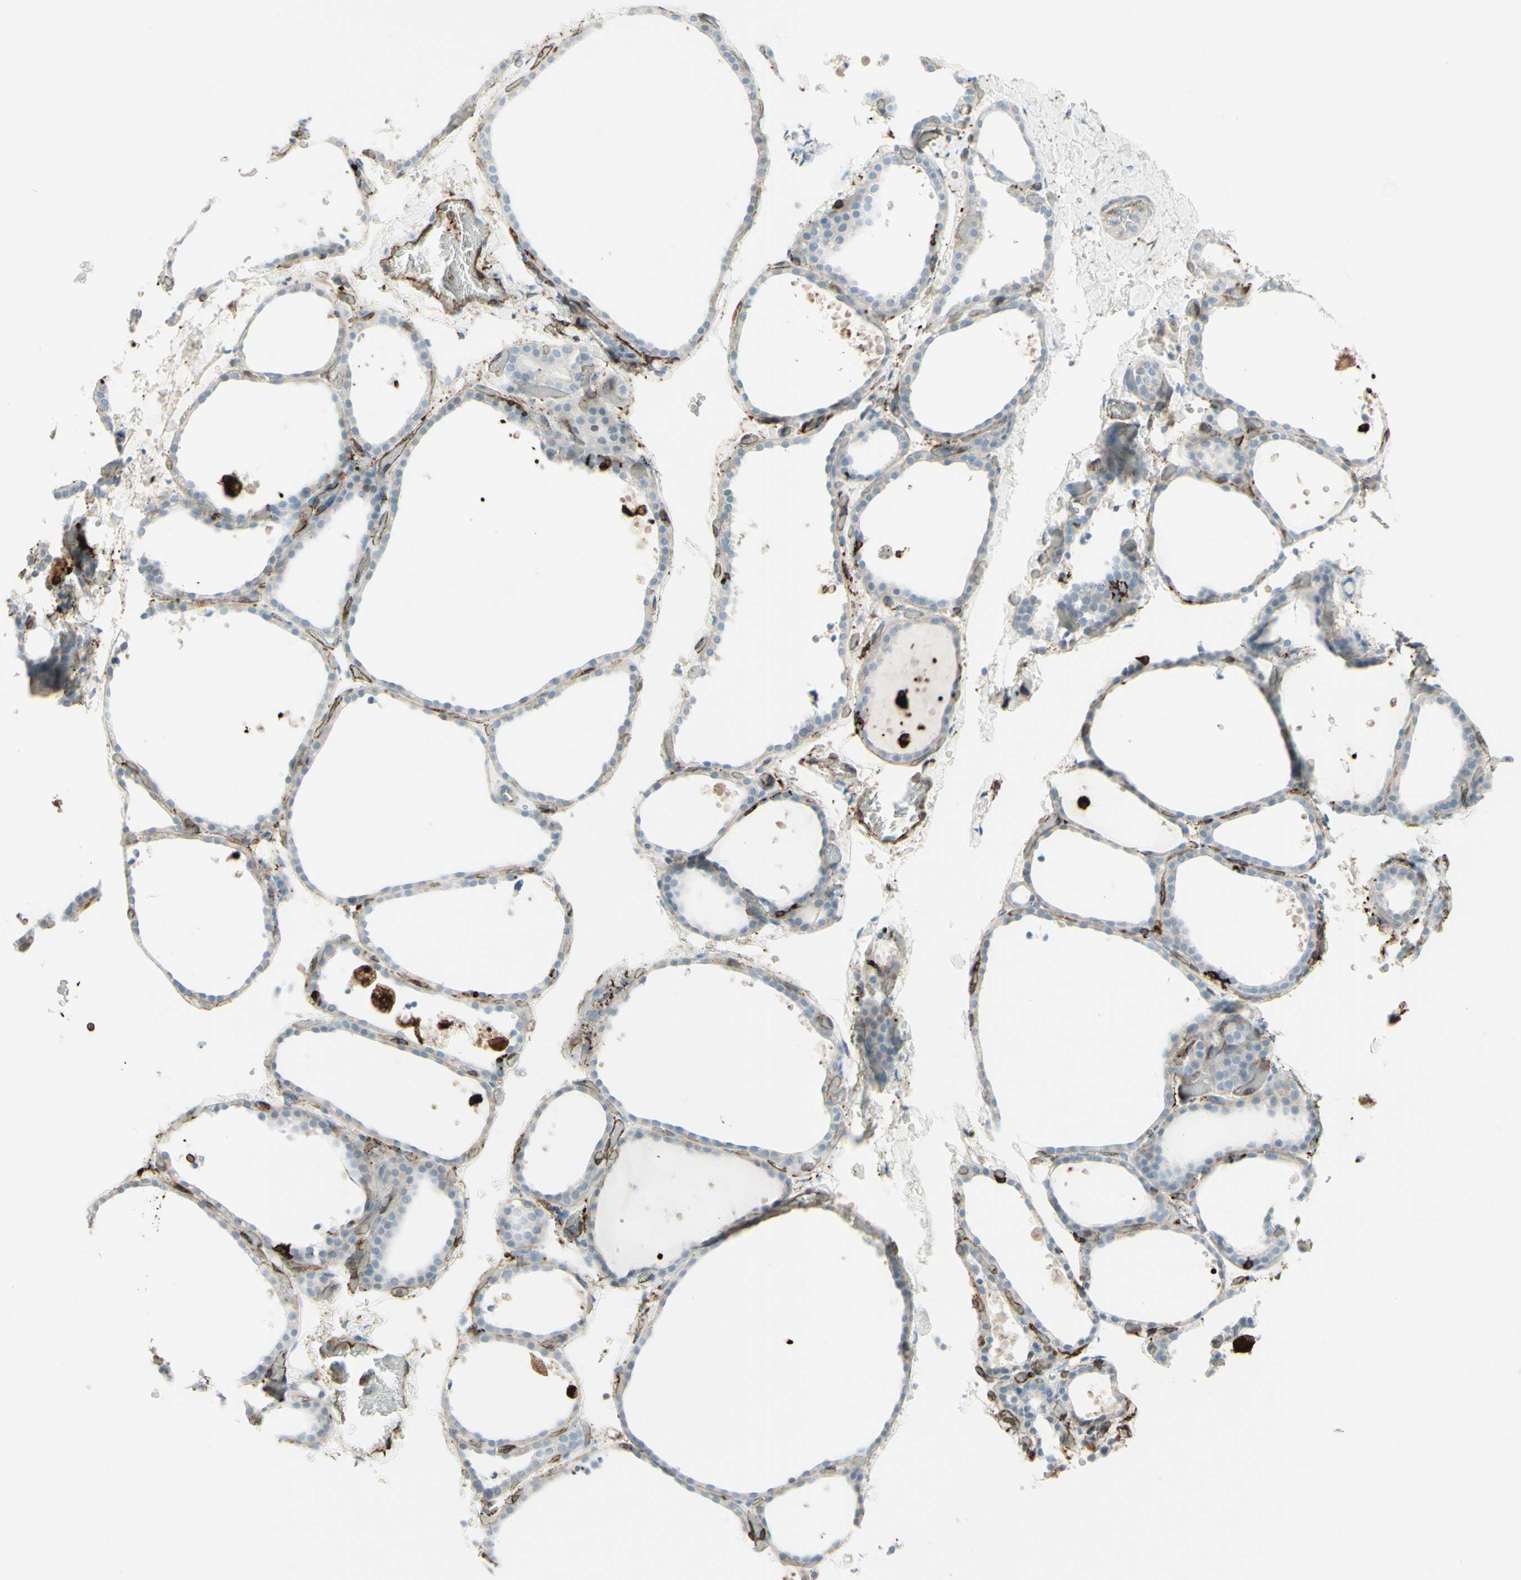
{"staining": {"intensity": "weak", "quantity": ">75%", "location": "cytoplasmic/membranous"}, "tissue": "thyroid gland", "cell_type": "Glandular cells", "image_type": "normal", "snomed": [{"axis": "morphology", "description": "Normal tissue, NOS"}, {"axis": "topography", "description": "Thyroid gland"}], "caption": "Benign thyroid gland demonstrates weak cytoplasmic/membranous positivity in about >75% of glandular cells.", "gene": "HLA", "patient": {"sex": "female", "age": 44}}